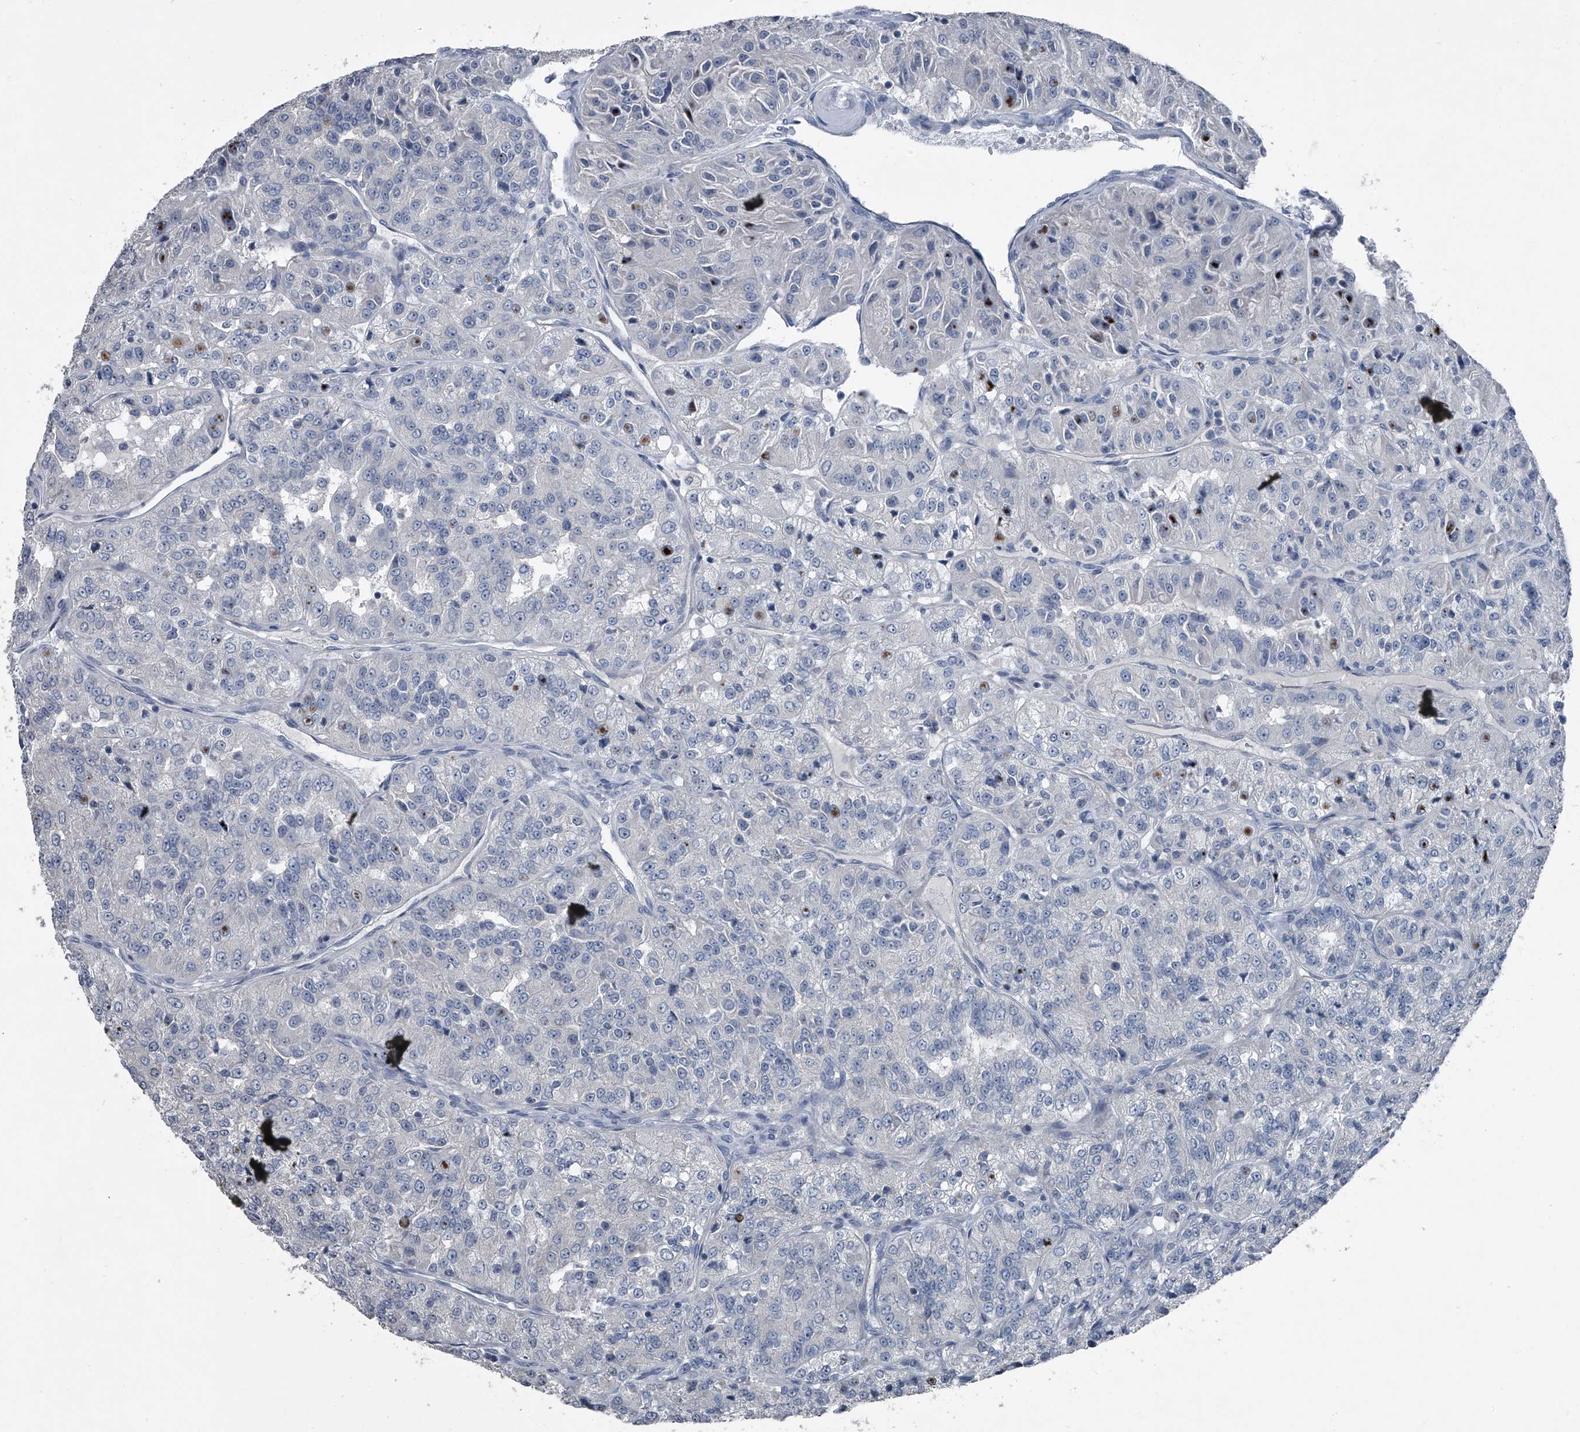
{"staining": {"intensity": "negative", "quantity": "none", "location": "none"}, "tissue": "renal cancer", "cell_type": "Tumor cells", "image_type": "cancer", "snomed": [{"axis": "morphology", "description": "Adenocarcinoma, NOS"}, {"axis": "topography", "description": "Kidney"}], "caption": "Renal adenocarcinoma was stained to show a protein in brown. There is no significant staining in tumor cells.", "gene": "HEPHL1", "patient": {"sex": "female", "age": 63}}